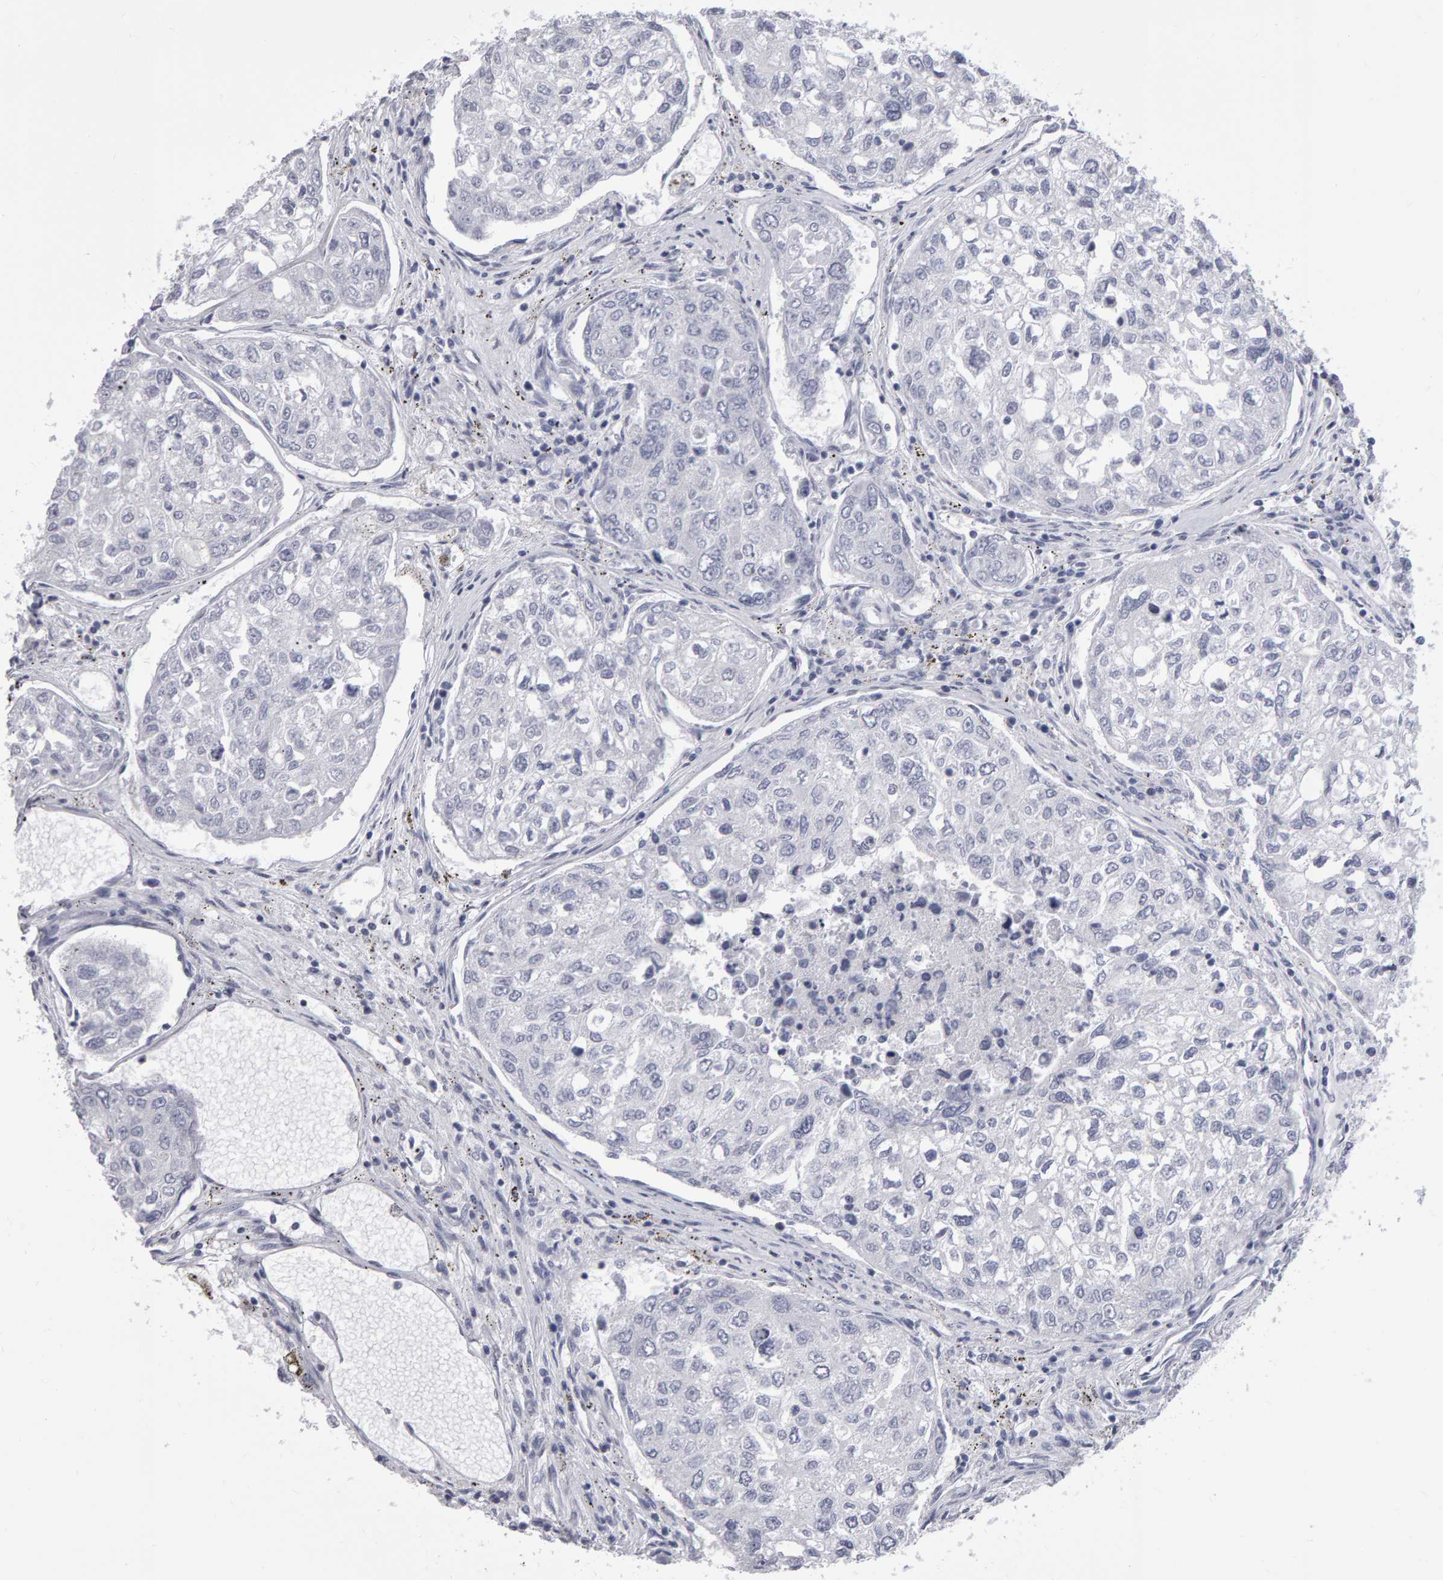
{"staining": {"intensity": "negative", "quantity": "none", "location": "none"}, "tissue": "urothelial cancer", "cell_type": "Tumor cells", "image_type": "cancer", "snomed": [{"axis": "morphology", "description": "Urothelial carcinoma, High grade"}, {"axis": "topography", "description": "Lymph node"}, {"axis": "topography", "description": "Urinary bladder"}], "caption": "This is an IHC image of human urothelial cancer. There is no expression in tumor cells.", "gene": "NCDN", "patient": {"sex": "male", "age": 51}}